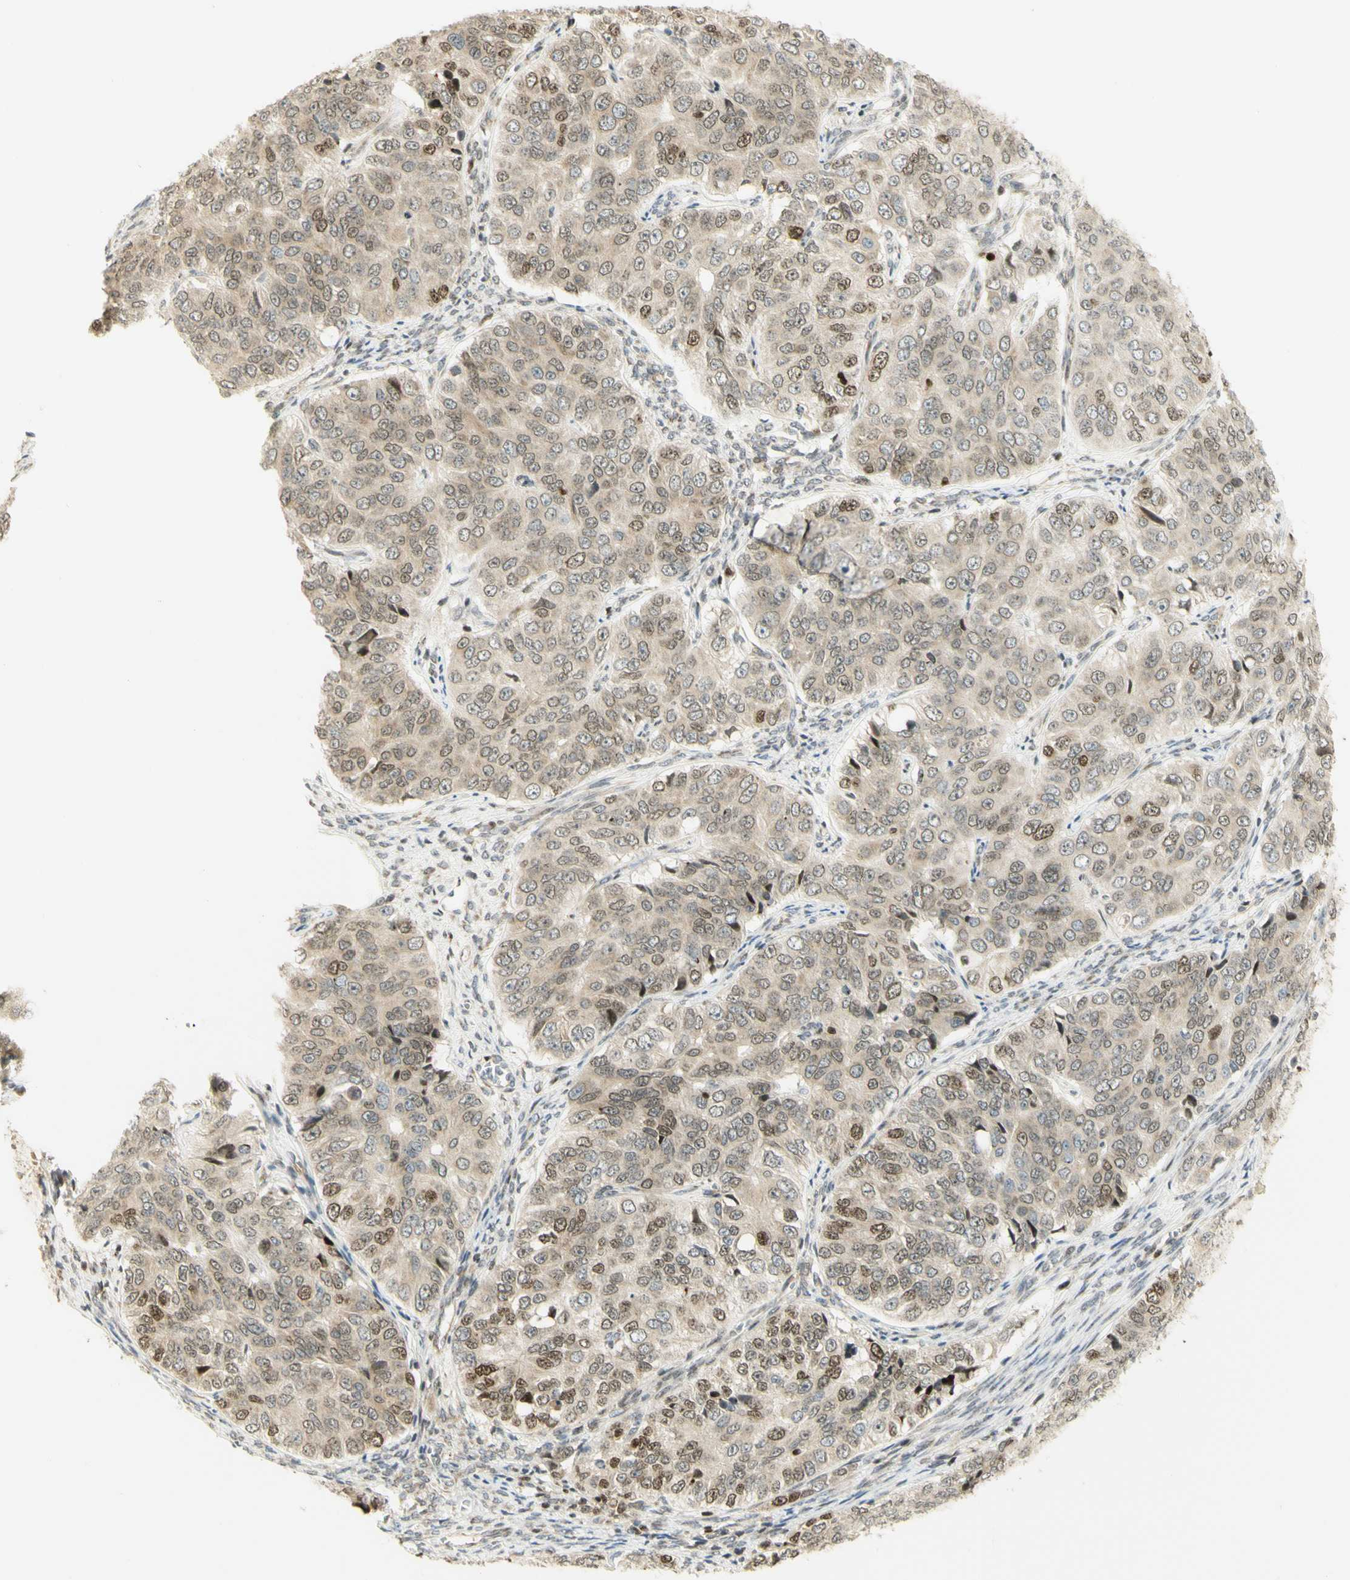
{"staining": {"intensity": "moderate", "quantity": "<25%", "location": "cytoplasmic/membranous,nuclear"}, "tissue": "ovarian cancer", "cell_type": "Tumor cells", "image_type": "cancer", "snomed": [{"axis": "morphology", "description": "Carcinoma, endometroid"}, {"axis": "topography", "description": "Ovary"}], "caption": "This is a micrograph of IHC staining of ovarian endometroid carcinoma, which shows moderate positivity in the cytoplasmic/membranous and nuclear of tumor cells.", "gene": "KIF11", "patient": {"sex": "female", "age": 51}}